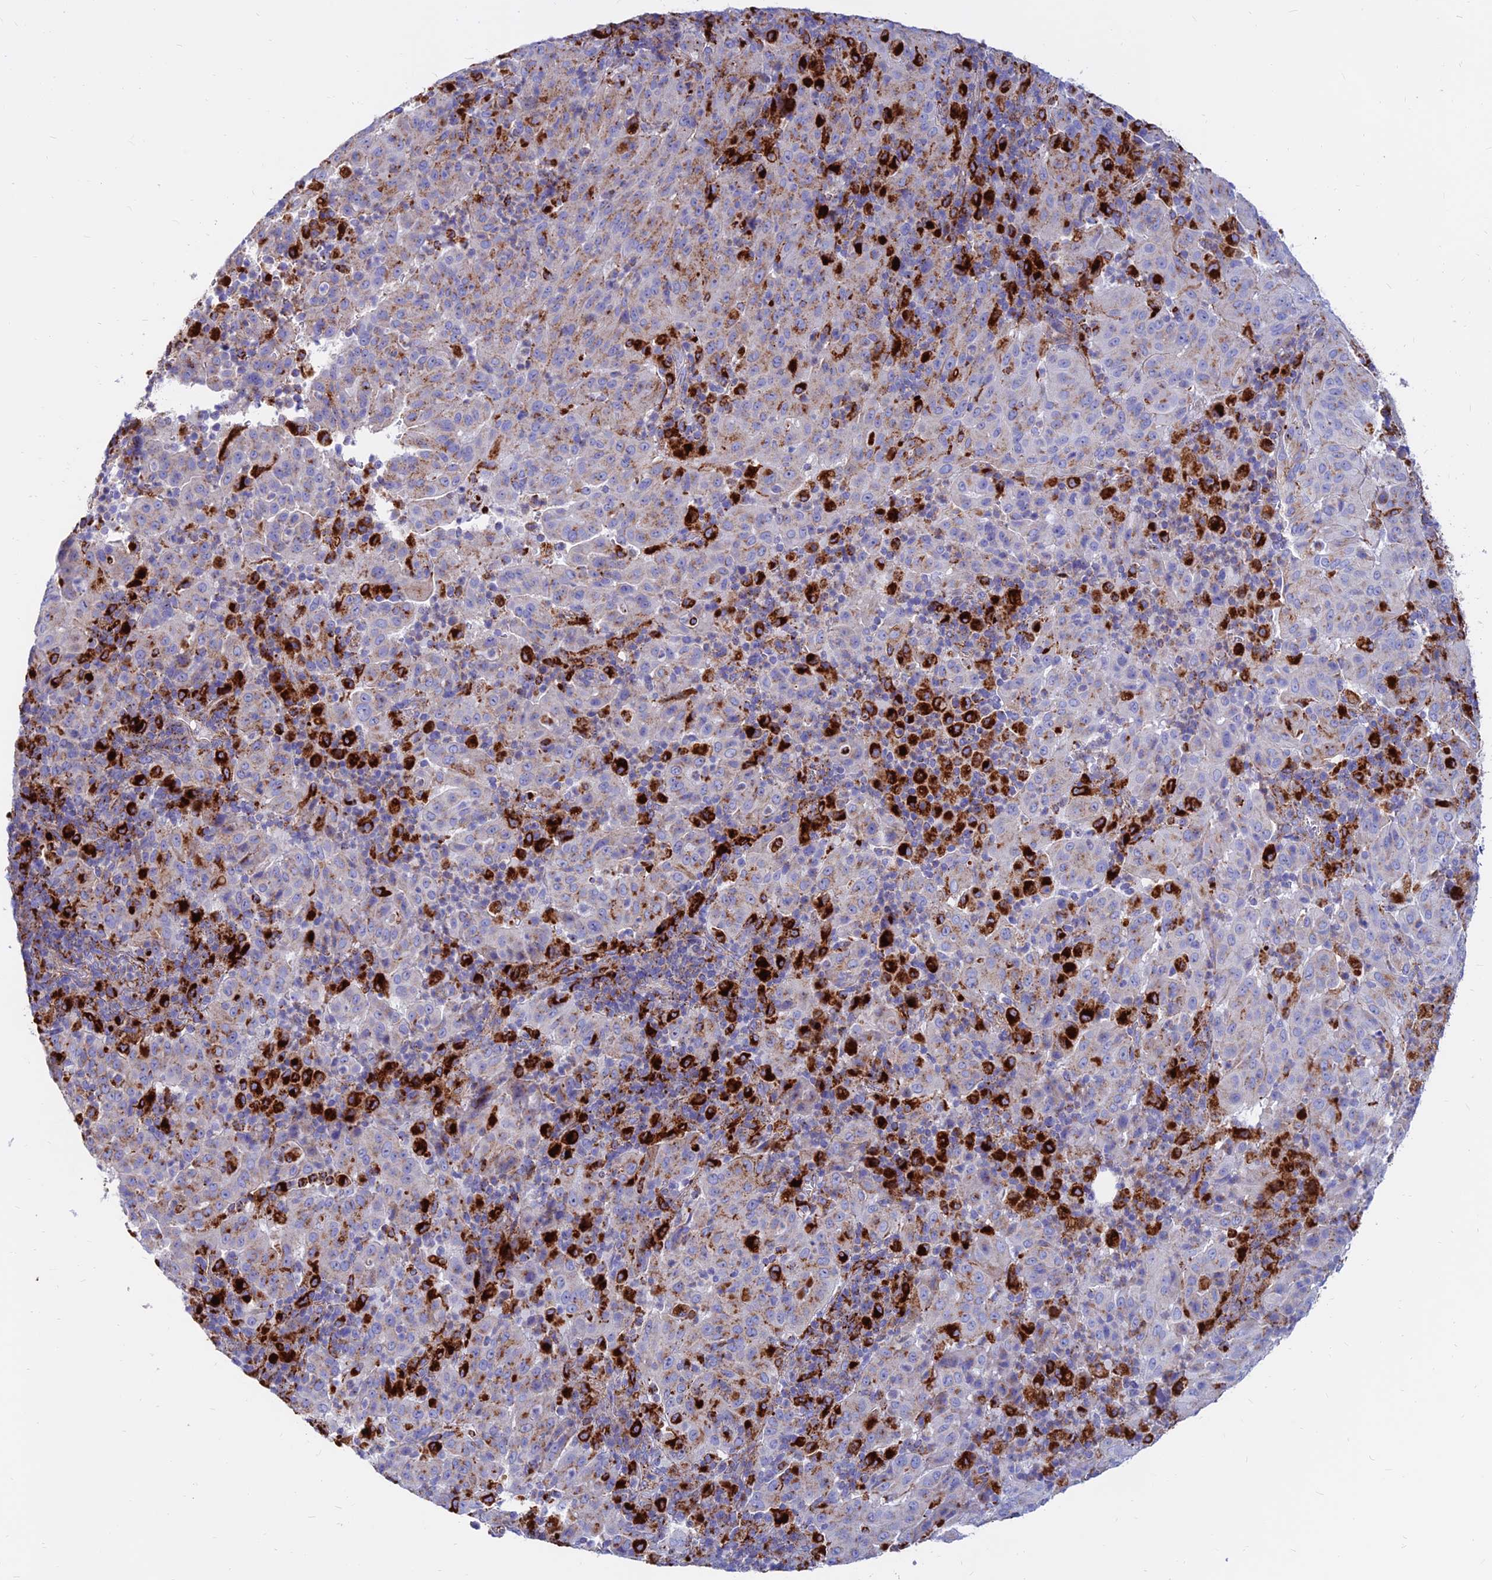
{"staining": {"intensity": "moderate", "quantity": "<25%", "location": "cytoplasmic/membranous"}, "tissue": "pancreatic cancer", "cell_type": "Tumor cells", "image_type": "cancer", "snomed": [{"axis": "morphology", "description": "Adenocarcinoma, NOS"}, {"axis": "topography", "description": "Pancreas"}], "caption": "Immunohistochemistry histopathology image of pancreatic adenocarcinoma stained for a protein (brown), which shows low levels of moderate cytoplasmic/membranous staining in about <25% of tumor cells.", "gene": "SPNS1", "patient": {"sex": "male", "age": 63}}